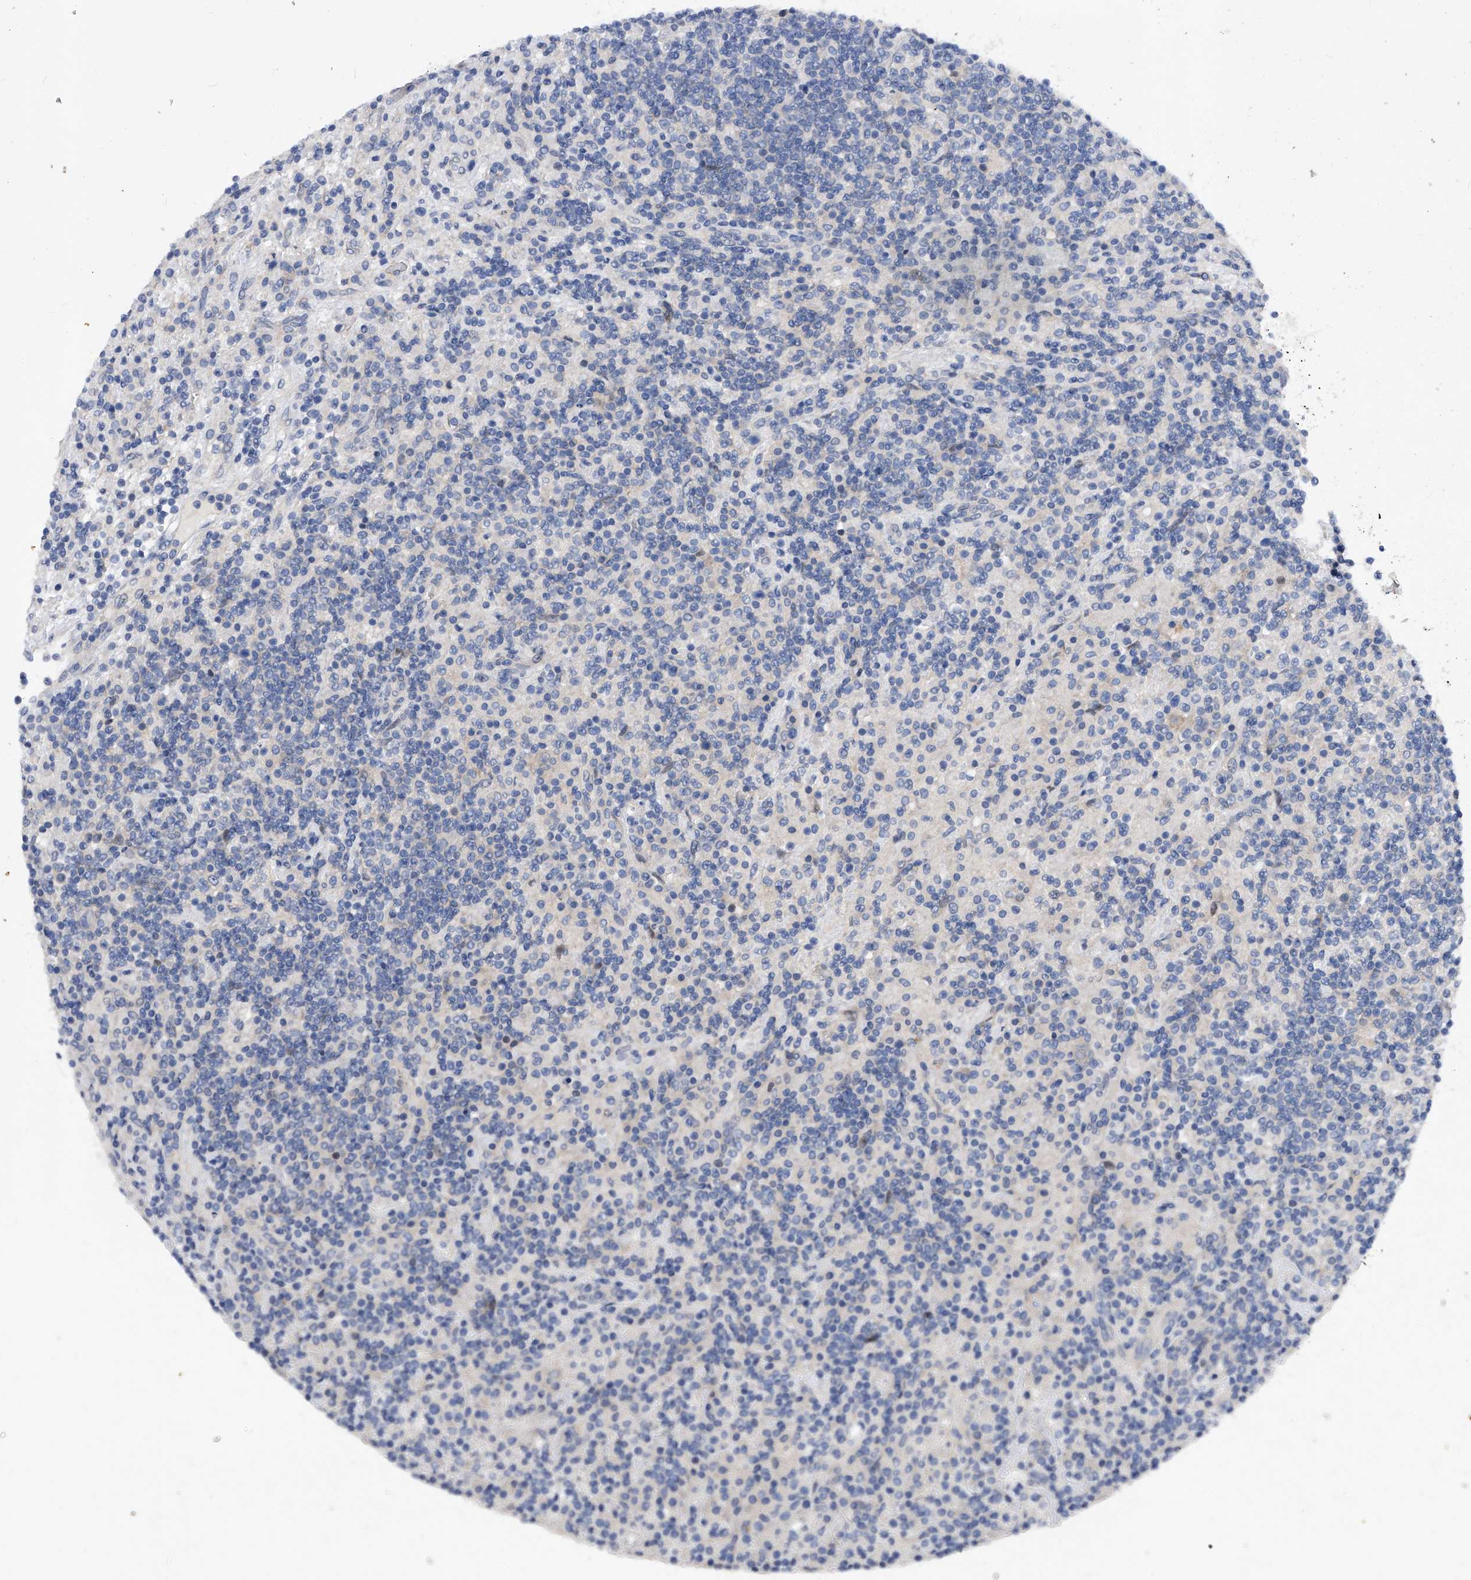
{"staining": {"intensity": "negative", "quantity": "none", "location": "none"}, "tissue": "lymphoma", "cell_type": "Tumor cells", "image_type": "cancer", "snomed": [{"axis": "morphology", "description": "Hodgkin's disease, NOS"}, {"axis": "topography", "description": "Lymph node"}], "caption": "Protein analysis of lymphoma exhibits no significant positivity in tumor cells.", "gene": "PPP5C", "patient": {"sex": "male", "age": 70}}